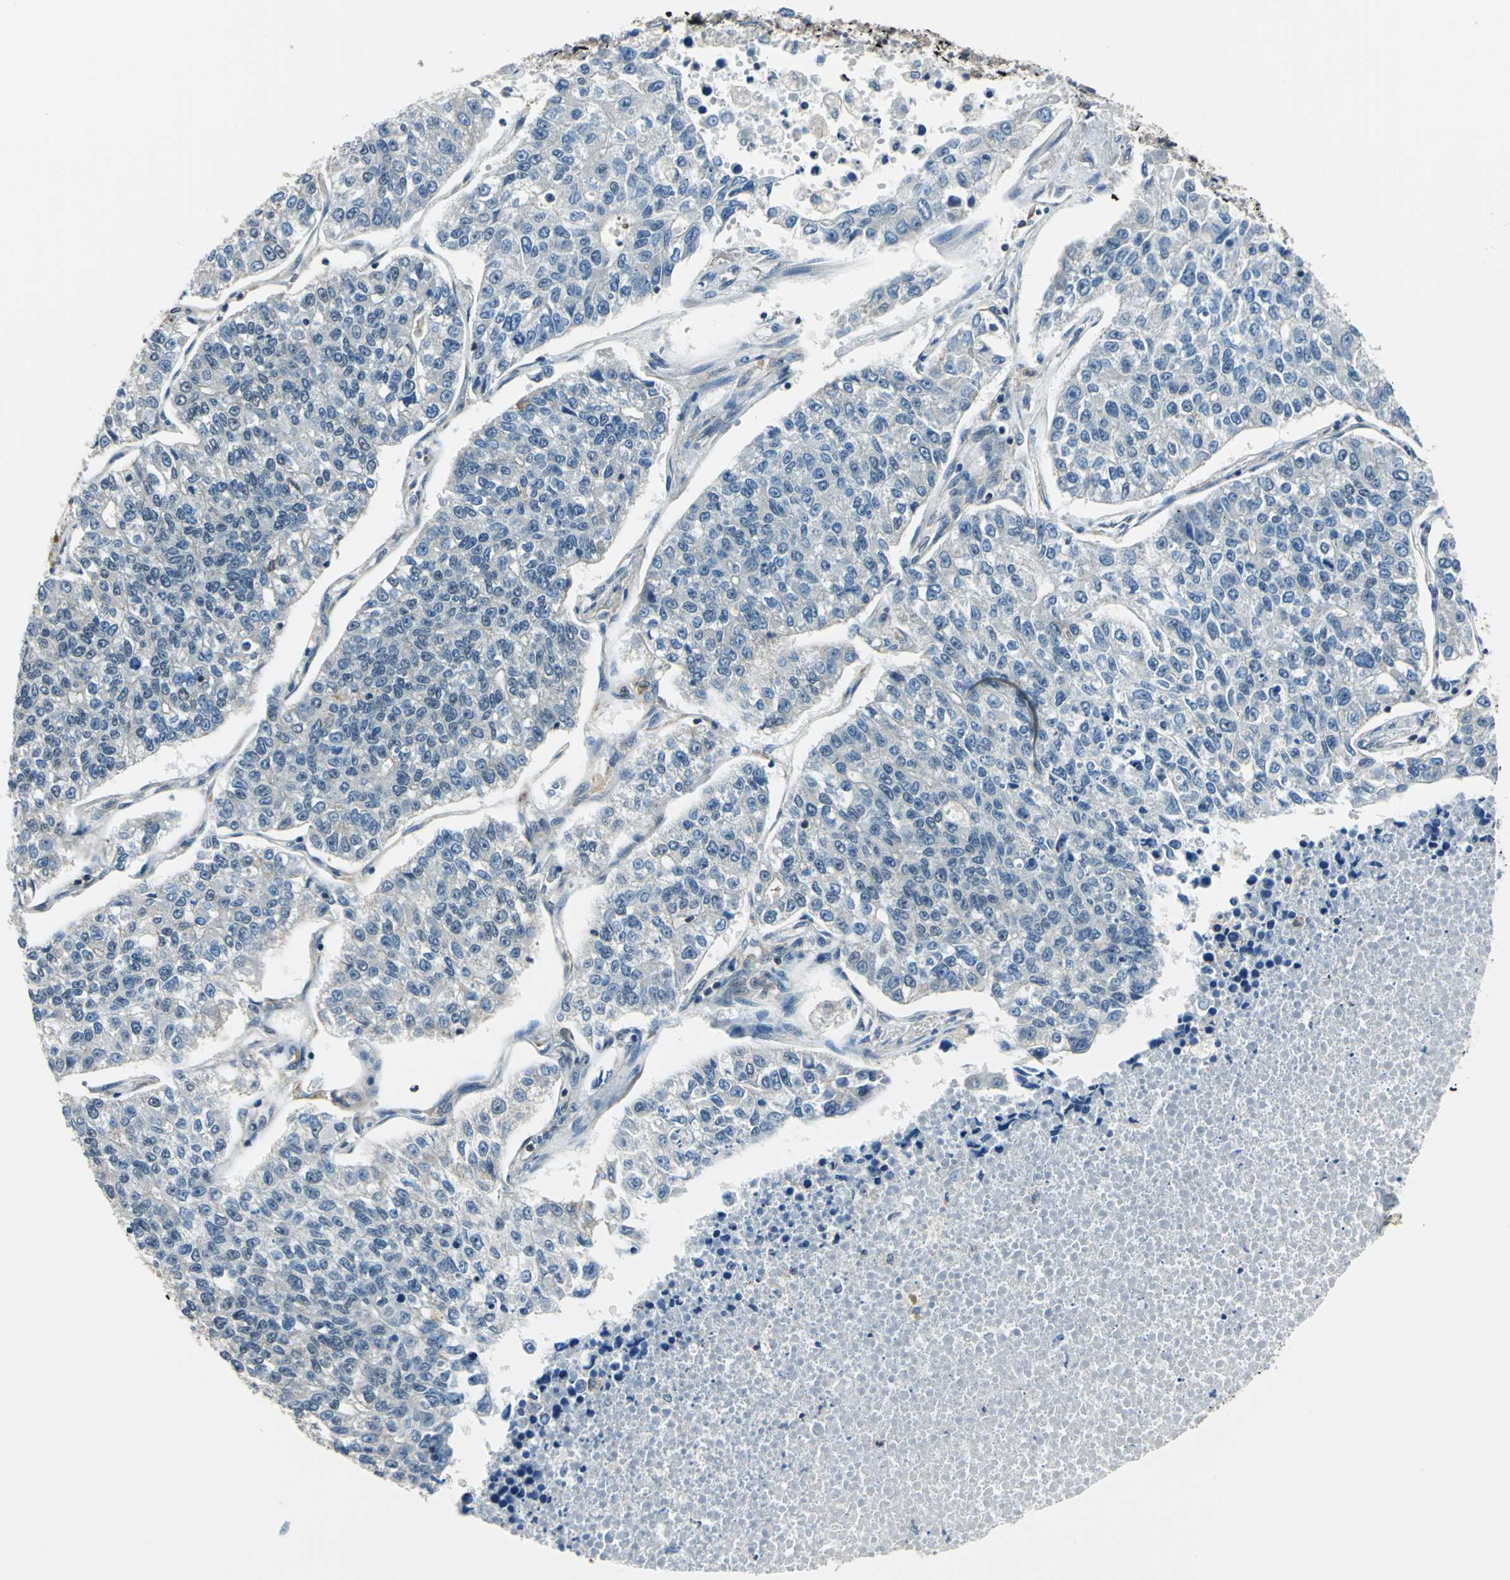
{"staining": {"intensity": "negative", "quantity": "none", "location": "none"}, "tissue": "lung cancer", "cell_type": "Tumor cells", "image_type": "cancer", "snomed": [{"axis": "morphology", "description": "Adenocarcinoma, NOS"}, {"axis": "topography", "description": "Lung"}], "caption": "Adenocarcinoma (lung) was stained to show a protein in brown. There is no significant staining in tumor cells.", "gene": "ARPC3", "patient": {"sex": "male", "age": 49}}